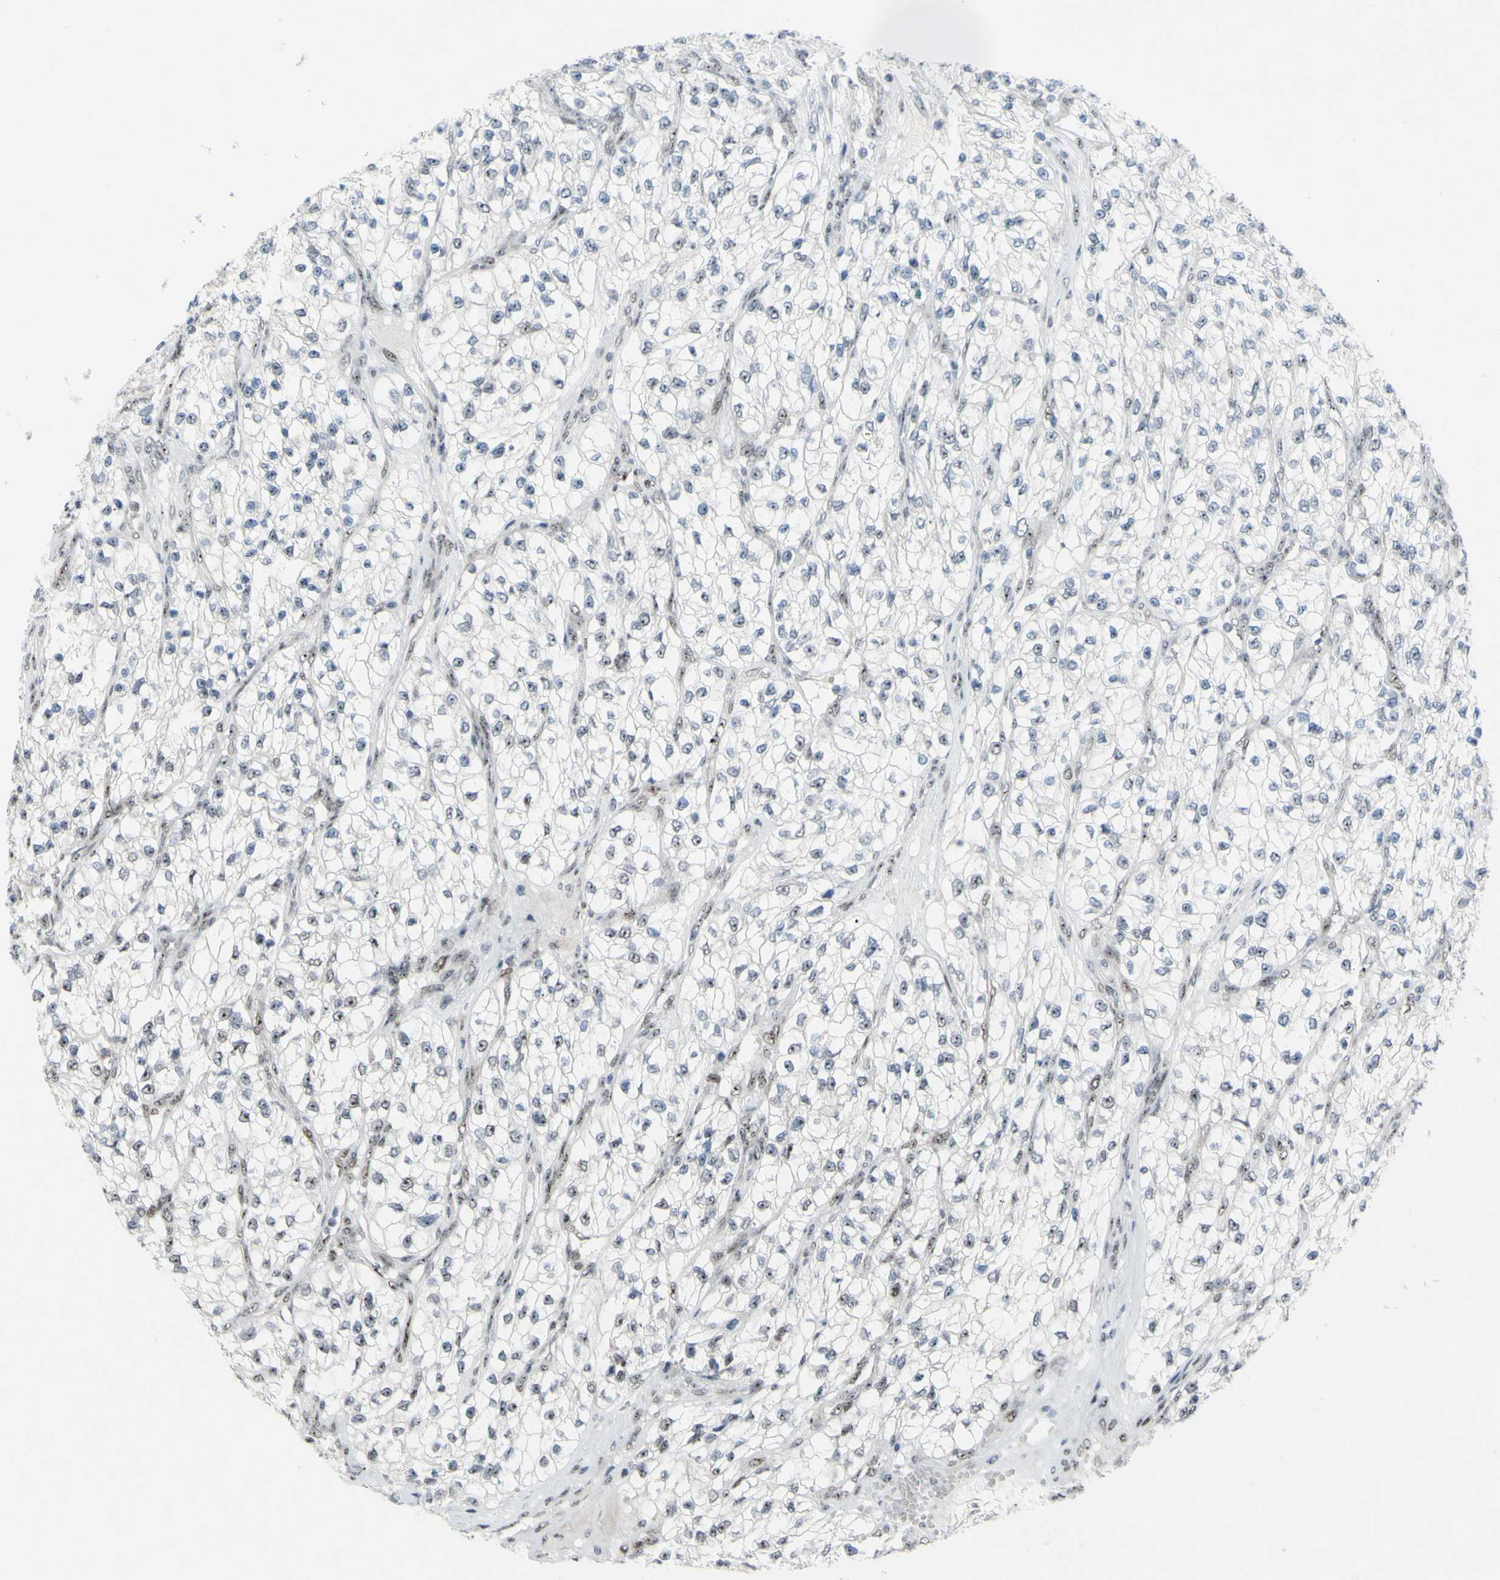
{"staining": {"intensity": "negative", "quantity": "none", "location": "none"}, "tissue": "renal cancer", "cell_type": "Tumor cells", "image_type": "cancer", "snomed": [{"axis": "morphology", "description": "Adenocarcinoma, NOS"}, {"axis": "topography", "description": "Kidney"}], "caption": "Tumor cells show no significant protein expression in renal adenocarcinoma.", "gene": "POLR1A", "patient": {"sex": "female", "age": 57}}